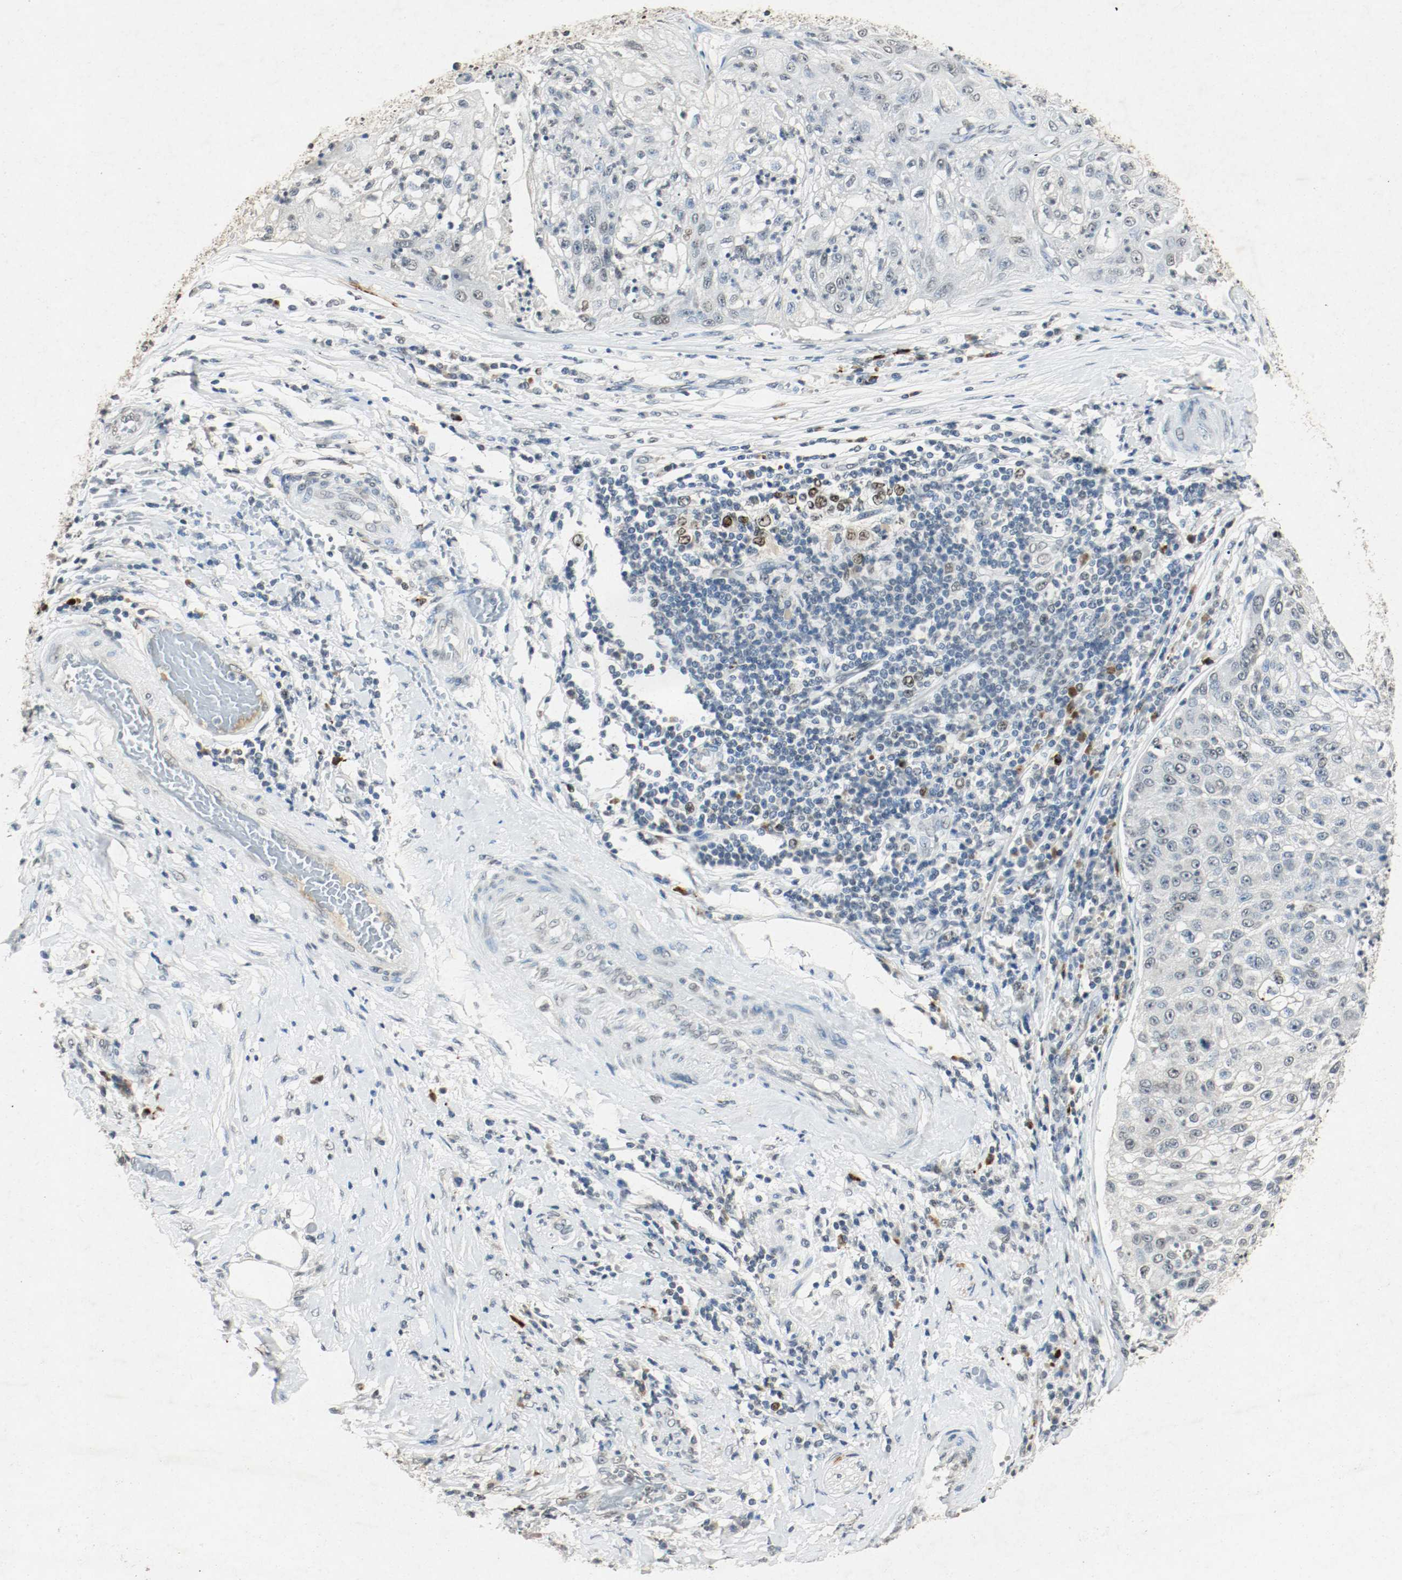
{"staining": {"intensity": "weak", "quantity": "25%-75%", "location": "nuclear"}, "tissue": "lung cancer", "cell_type": "Tumor cells", "image_type": "cancer", "snomed": [{"axis": "morphology", "description": "Inflammation, NOS"}, {"axis": "morphology", "description": "Squamous cell carcinoma, NOS"}, {"axis": "topography", "description": "Lymph node"}, {"axis": "topography", "description": "Soft tissue"}, {"axis": "topography", "description": "Lung"}], "caption": "The histopathology image exhibits staining of lung cancer, revealing weak nuclear protein expression (brown color) within tumor cells.", "gene": "DNMT1", "patient": {"sex": "male", "age": 66}}